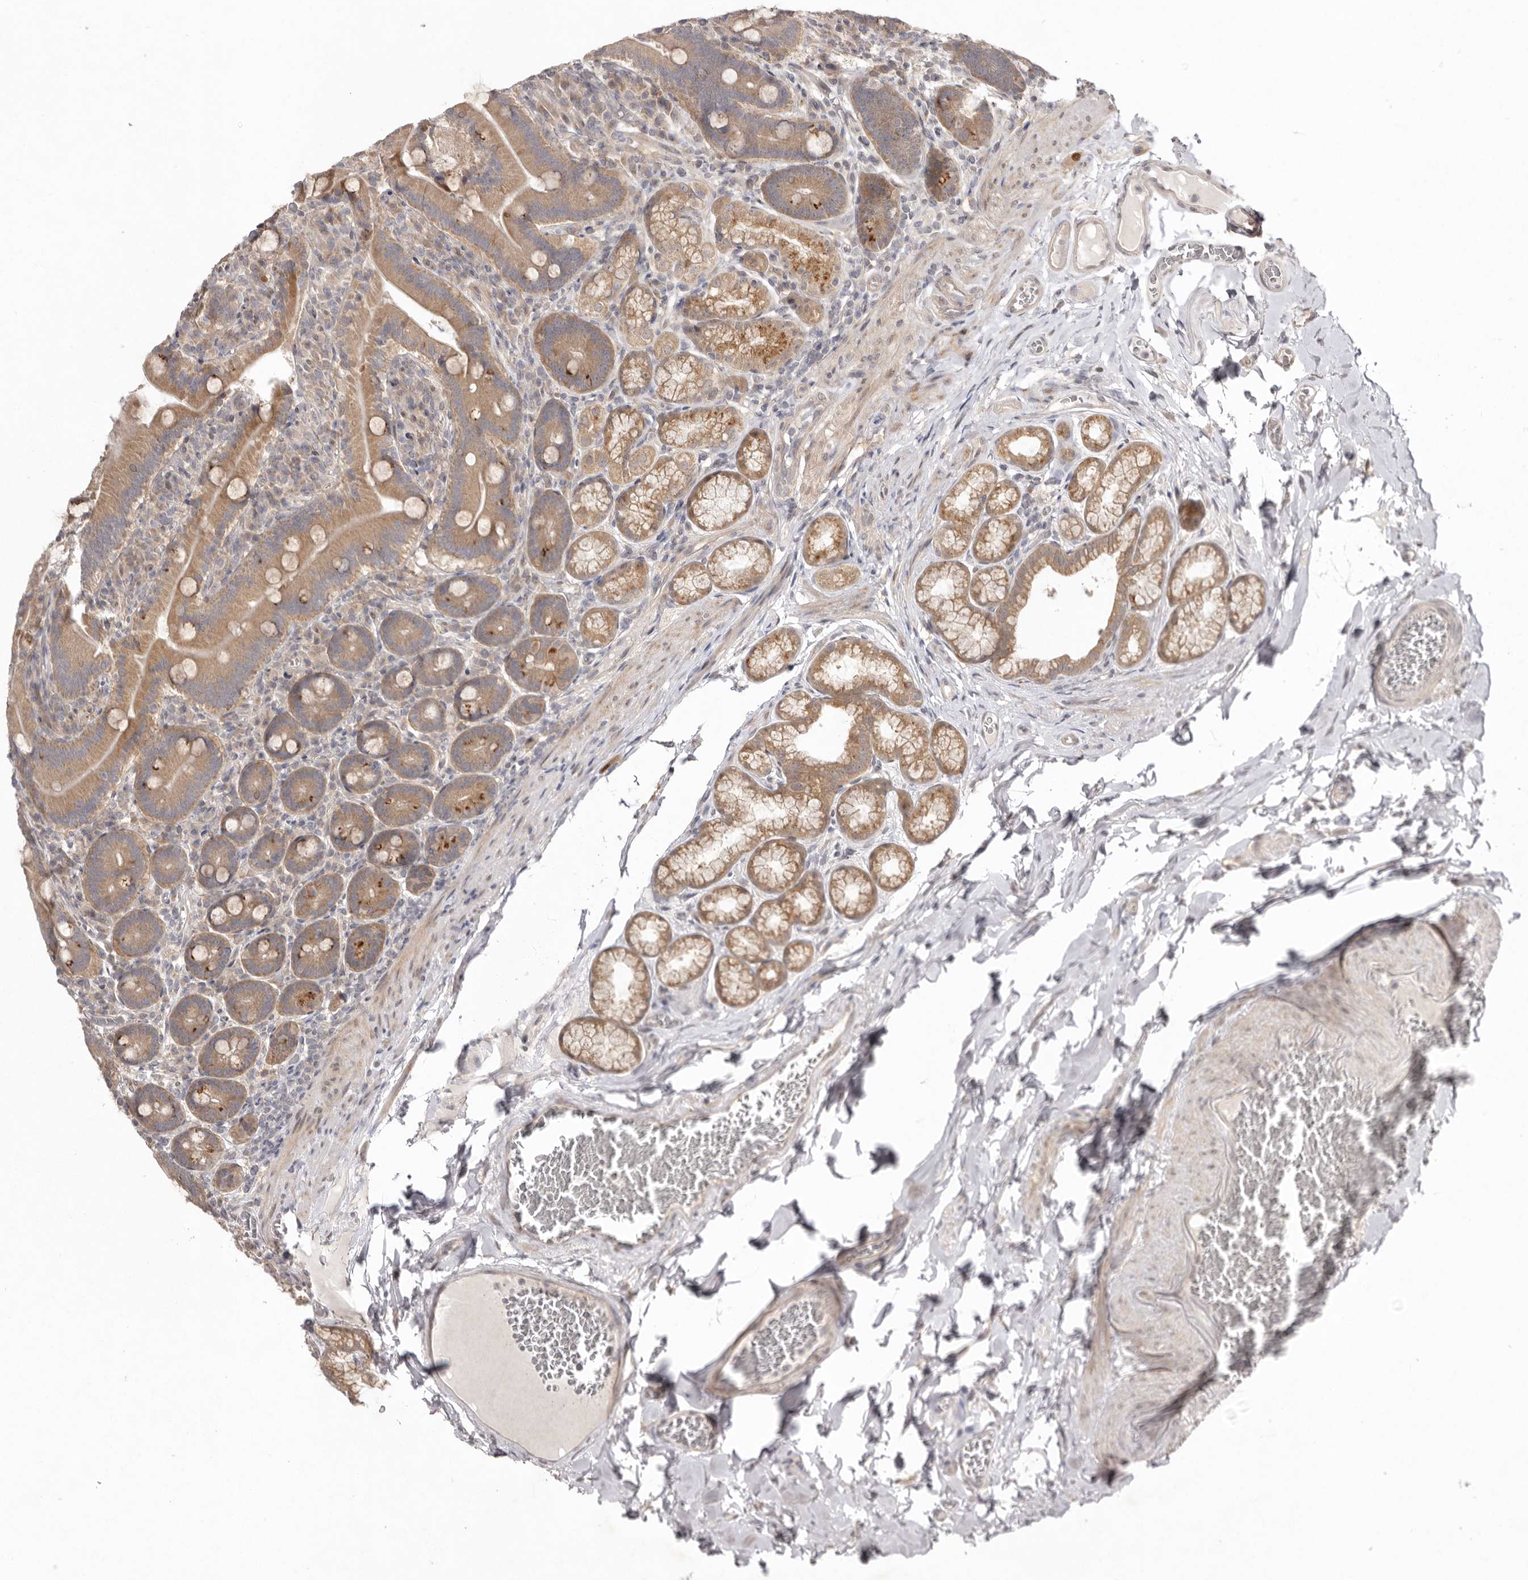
{"staining": {"intensity": "moderate", "quantity": ">75%", "location": "cytoplasmic/membranous"}, "tissue": "duodenum", "cell_type": "Glandular cells", "image_type": "normal", "snomed": [{"axis": "morphology", "description": "Normal tissue, NOS"}, {"axis": "topography", "description": "Duodenum"}], "caption": "Moderate cytoplasmic/membranous protein staining is present in about >75% of glandular cells in duodenum.", "gene": "NSUN4", "patient": {"sex": "female", "age": 62}}